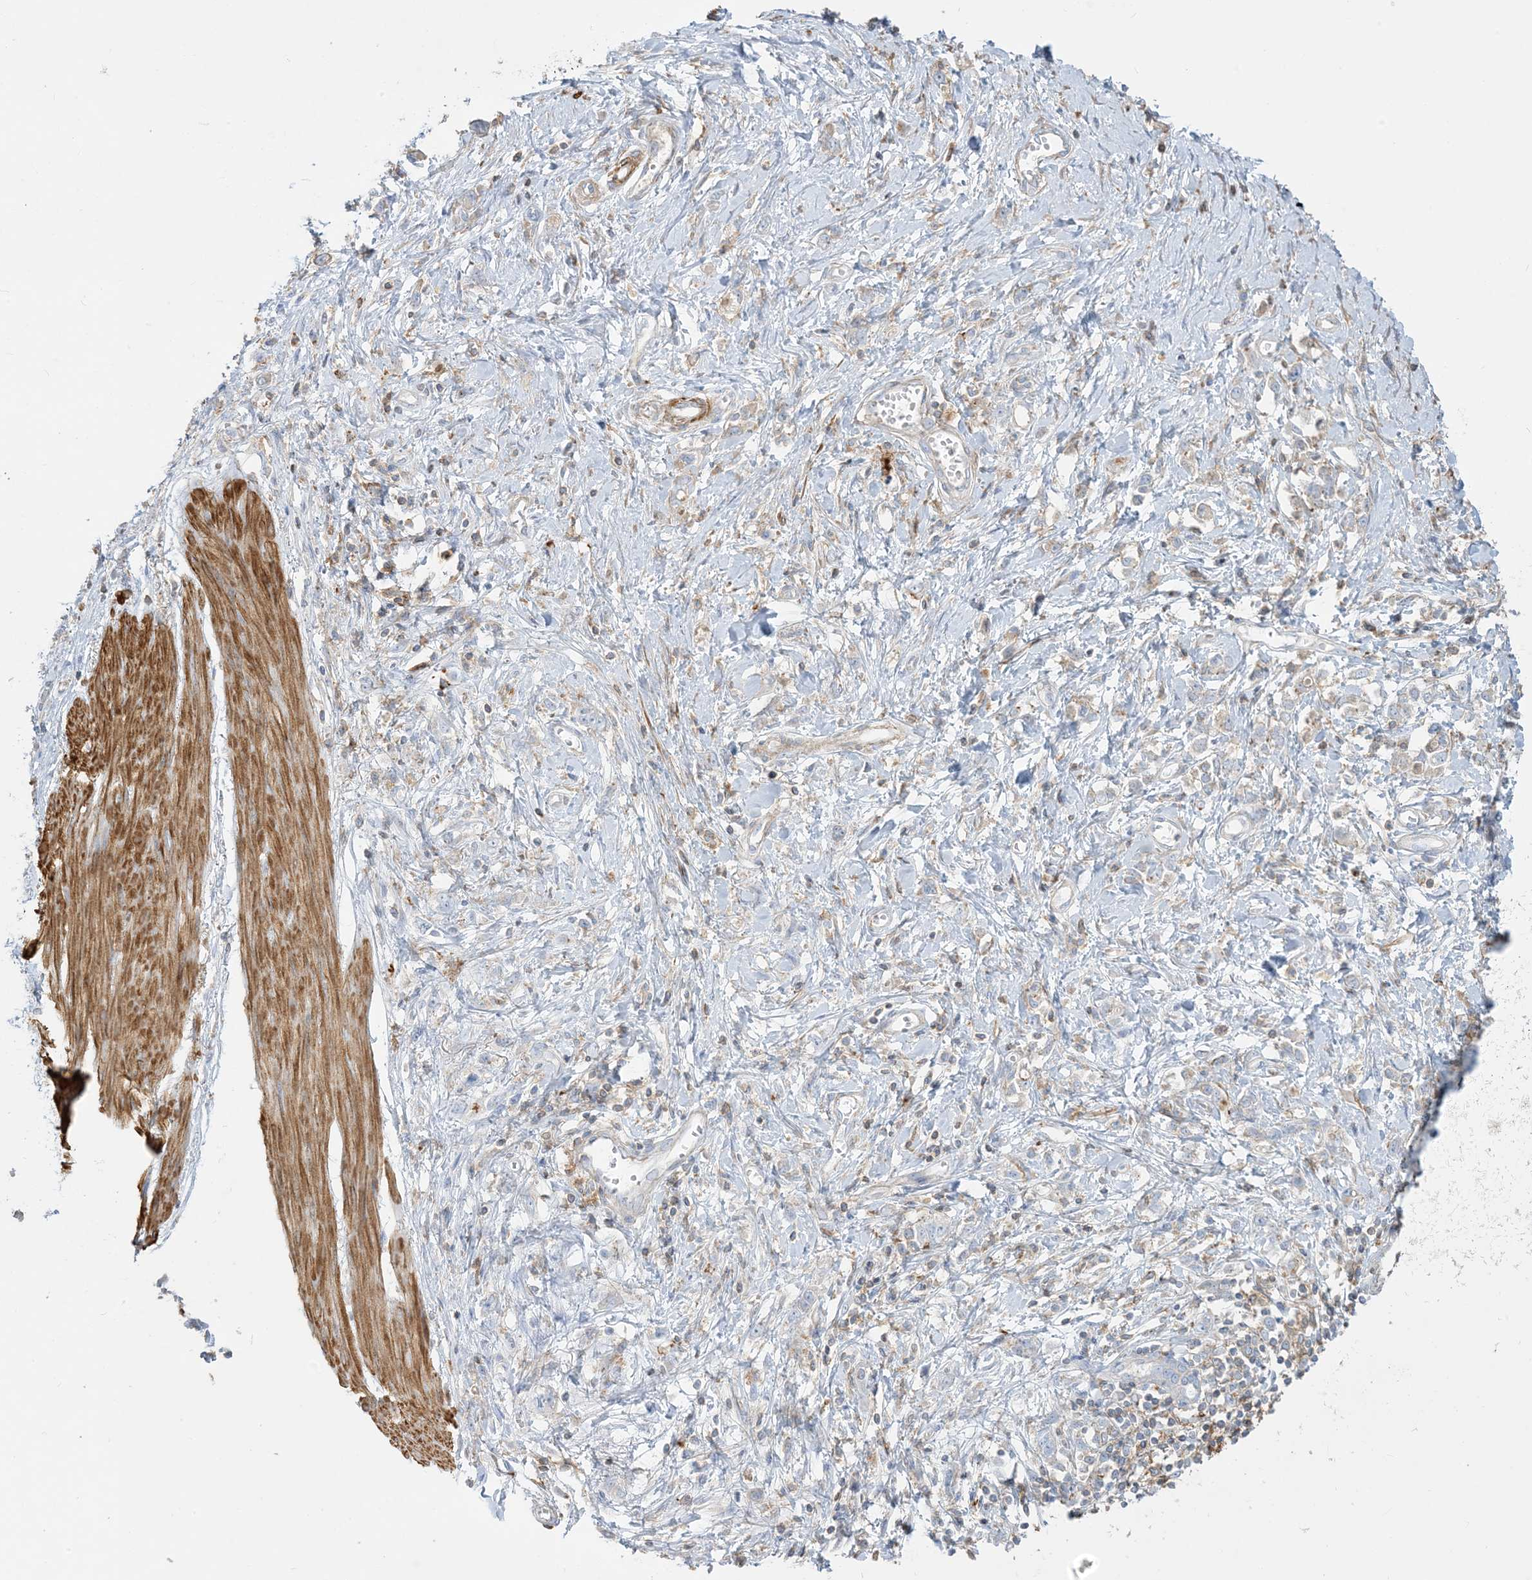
{"staining": {"intensity": "negative", "quantity": "none", "location": "none"}, "tissue": "stomach cancer", "cell_type": "Tumor cells", "image_type": "cancer", "snomed": [{"axis": "morphology", "description": "Adenocarcinoma, NOS"}, {"axis": "topography", "description": "Stomach"}], "caption": "The photomicrograph demonstrates no significant positivity in tumor cells of stomach cancer (adenocarcinoma).", "gene": "GTF3C2", "patient": {"sex": "female", "age": 76}}